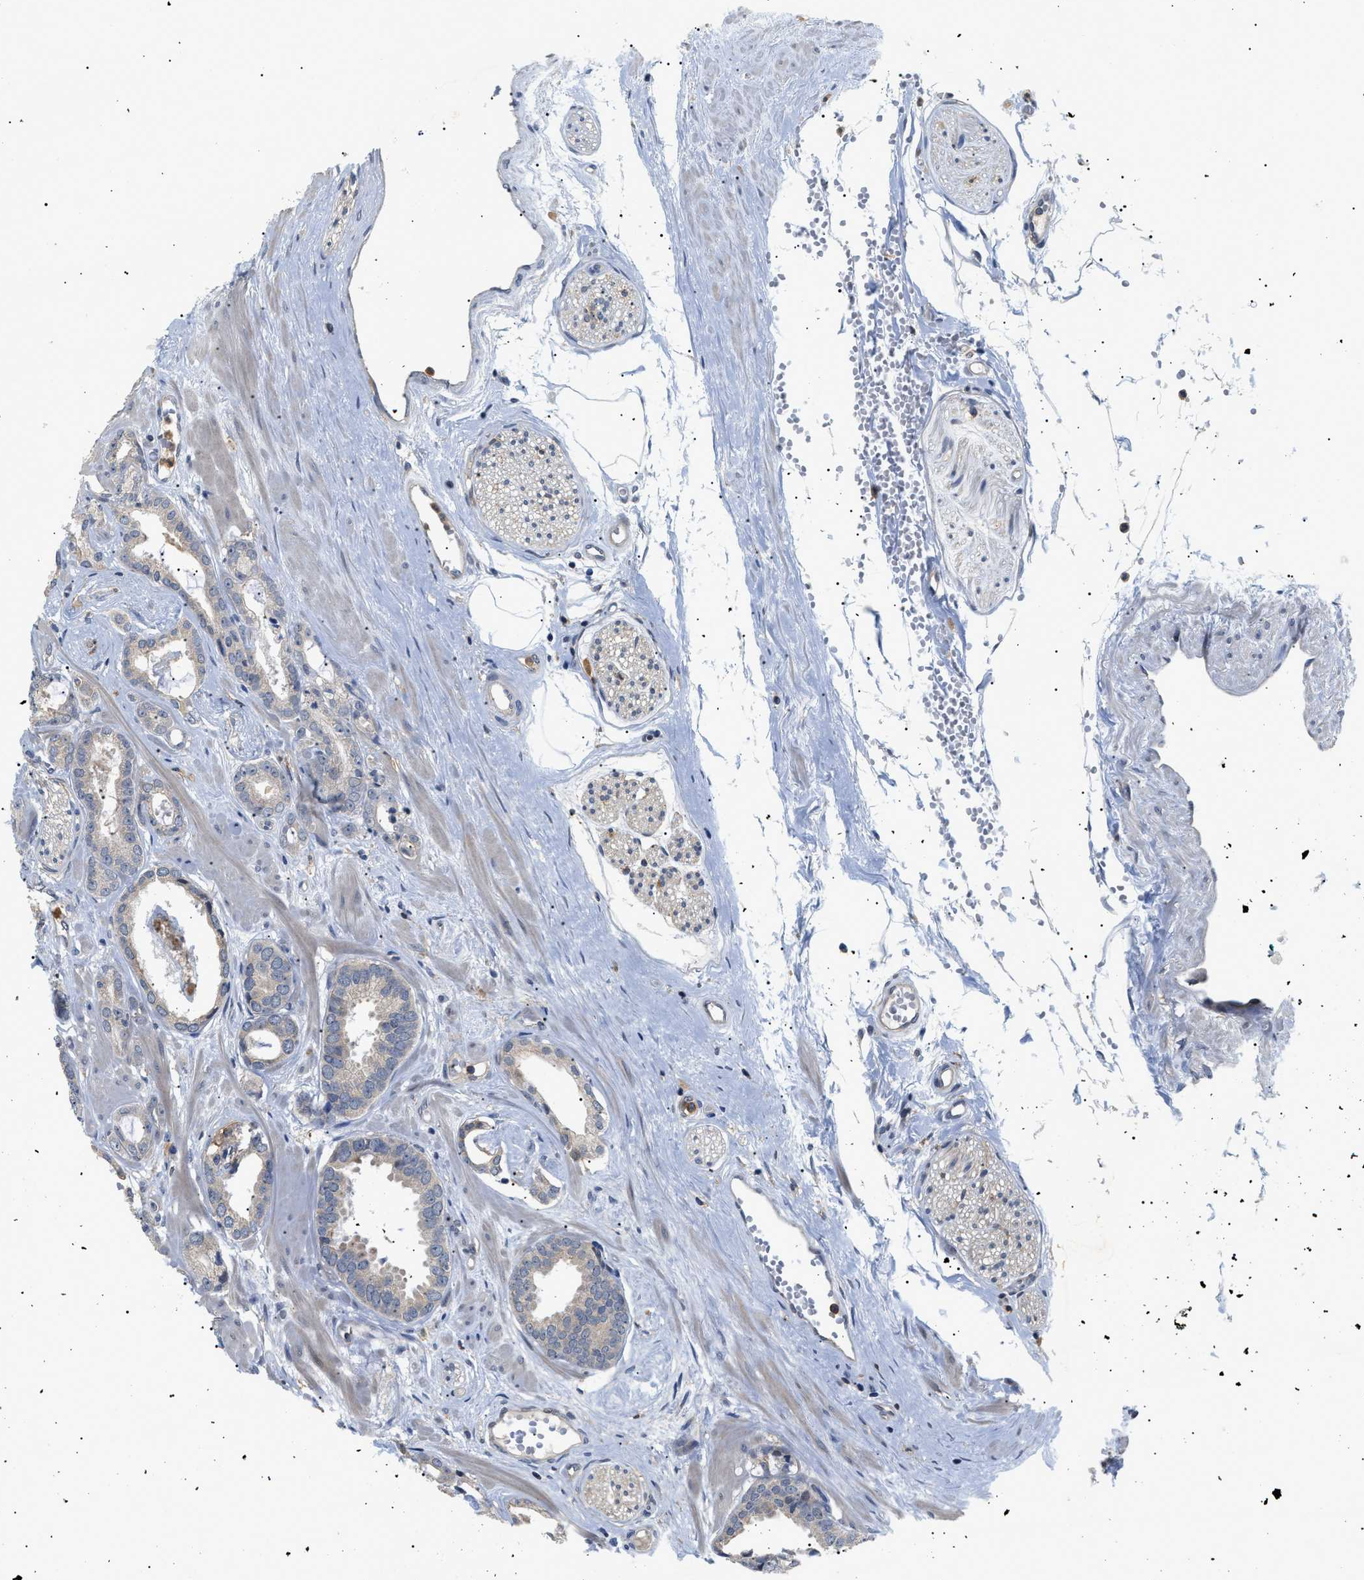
{"staining": {"intensity": "weak", "quantity": "<25%", "location": "cytoplasmic/membranous"}, "tissue": "prostate cancer", "cell_type": "Tumor cells", "image_type": "cancer", "snomed": [{"axis": "morphology", "description": "Adenocarcinoma, Low grade"}, {"axis": "topography", "description": "Prostate"}], "caption": "High power microscopy histopathology image of an immunohistochemistry (IHC) histopathology image of prostate adenocarcinoma (low-grade), revealing no significant positivity in tumor cells.", "gene": "CD300A", "patient": {"sex": "male", "age": 53}}